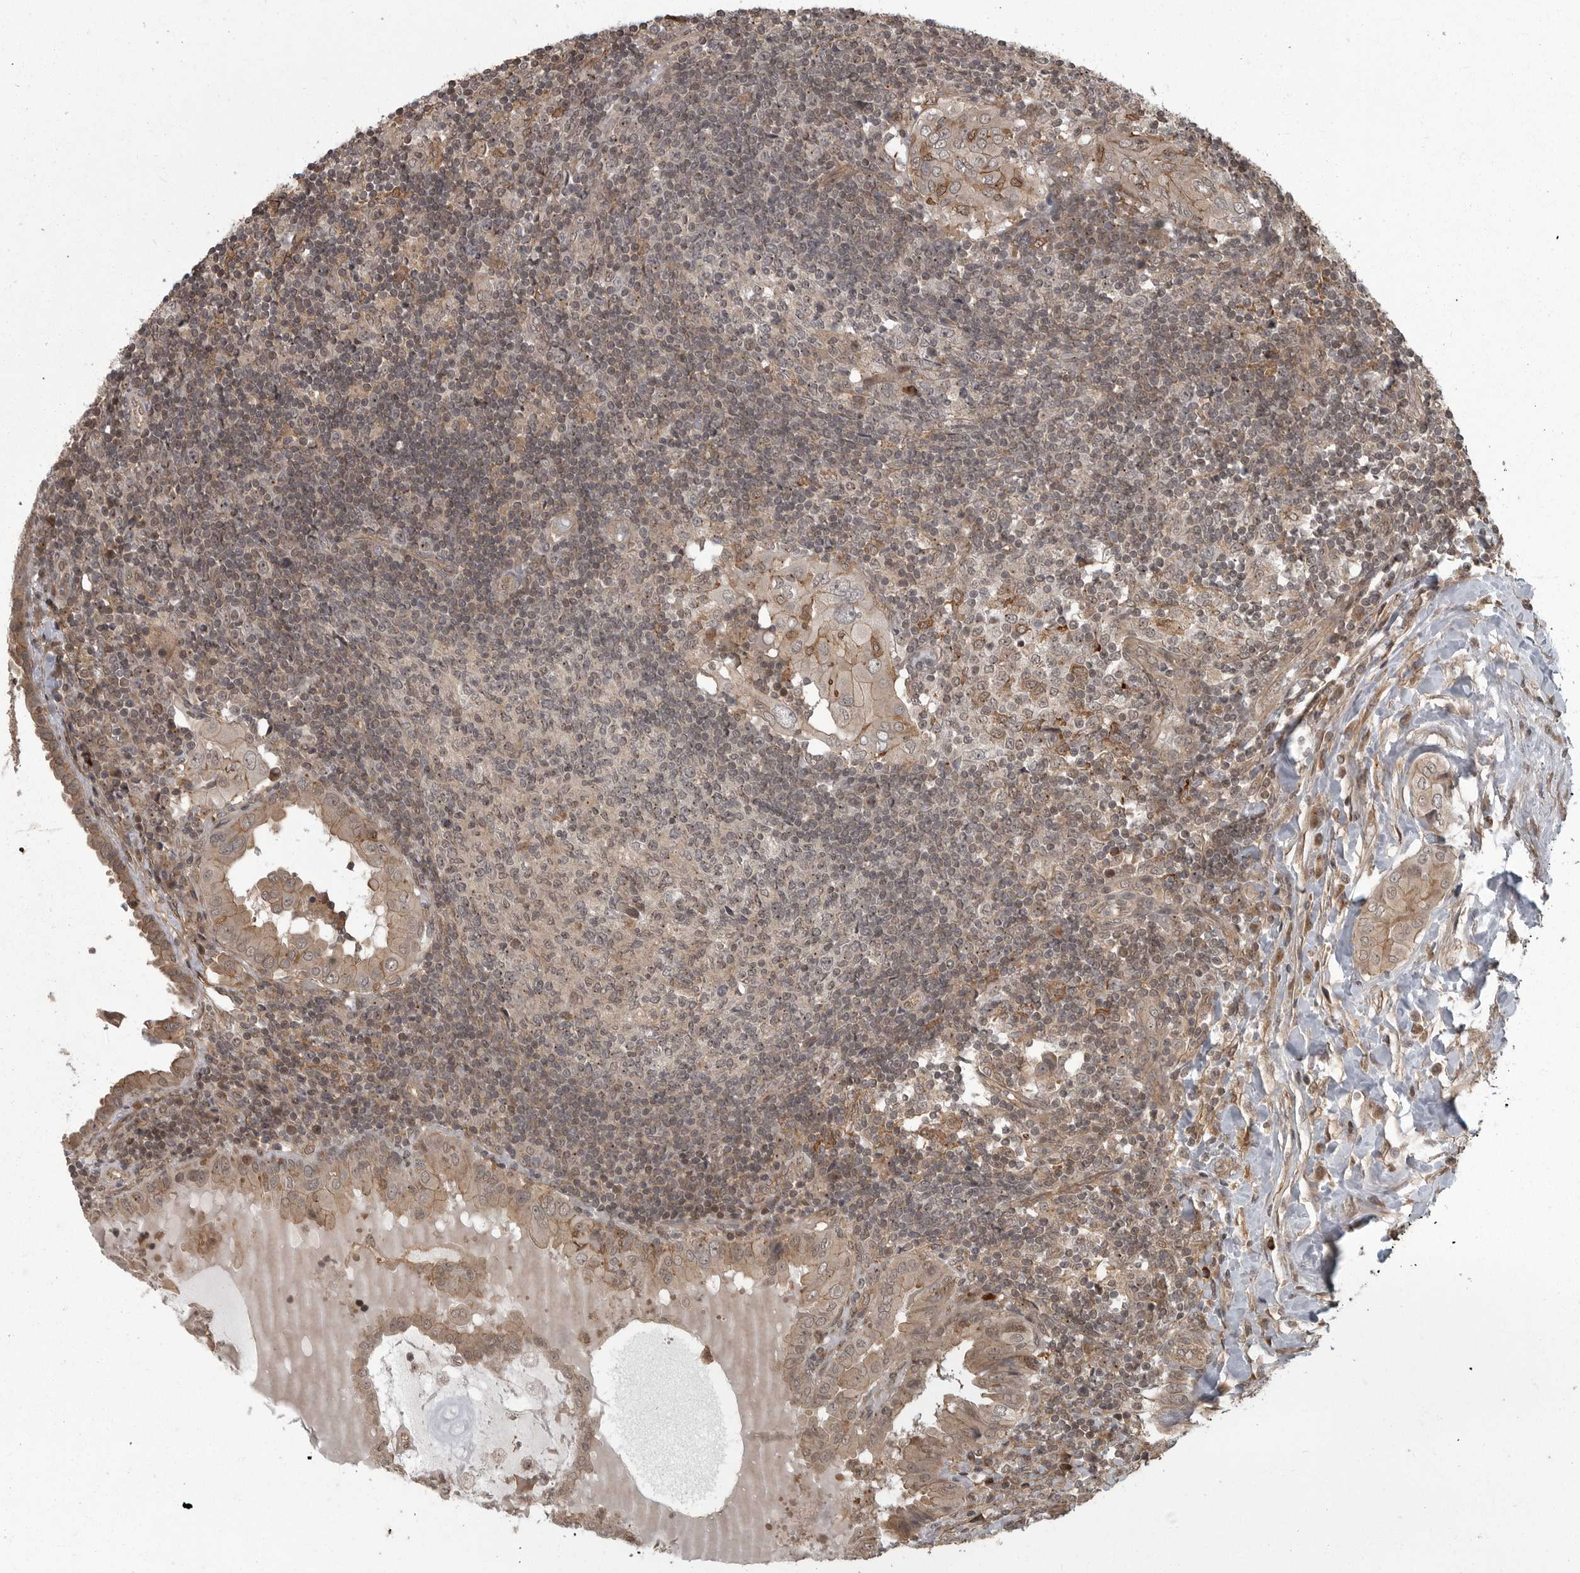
{"staining": {"intensity": "weak", "quantity": ">75%", "location": "cytoplasmic/membranous"}, "tissue": "thyroid cancer", "cell_type": "Tumor cells", "image_type": "cancer", "snomed": [{"axis": "morphology", "description": "Papillary adenocarcinoma, NOS"}, {"axis": "topography", "description": "Thyroid gland"}], "caption": "Immunohistochemical staining of thyroid cancer (papillary adenocarcinoma) displays weak cytoplasmic/membranous protein positivity in about >75% of tumor cells.", "gene": "DNAJC8", "patient": {"sex": "male", "age": 33}}